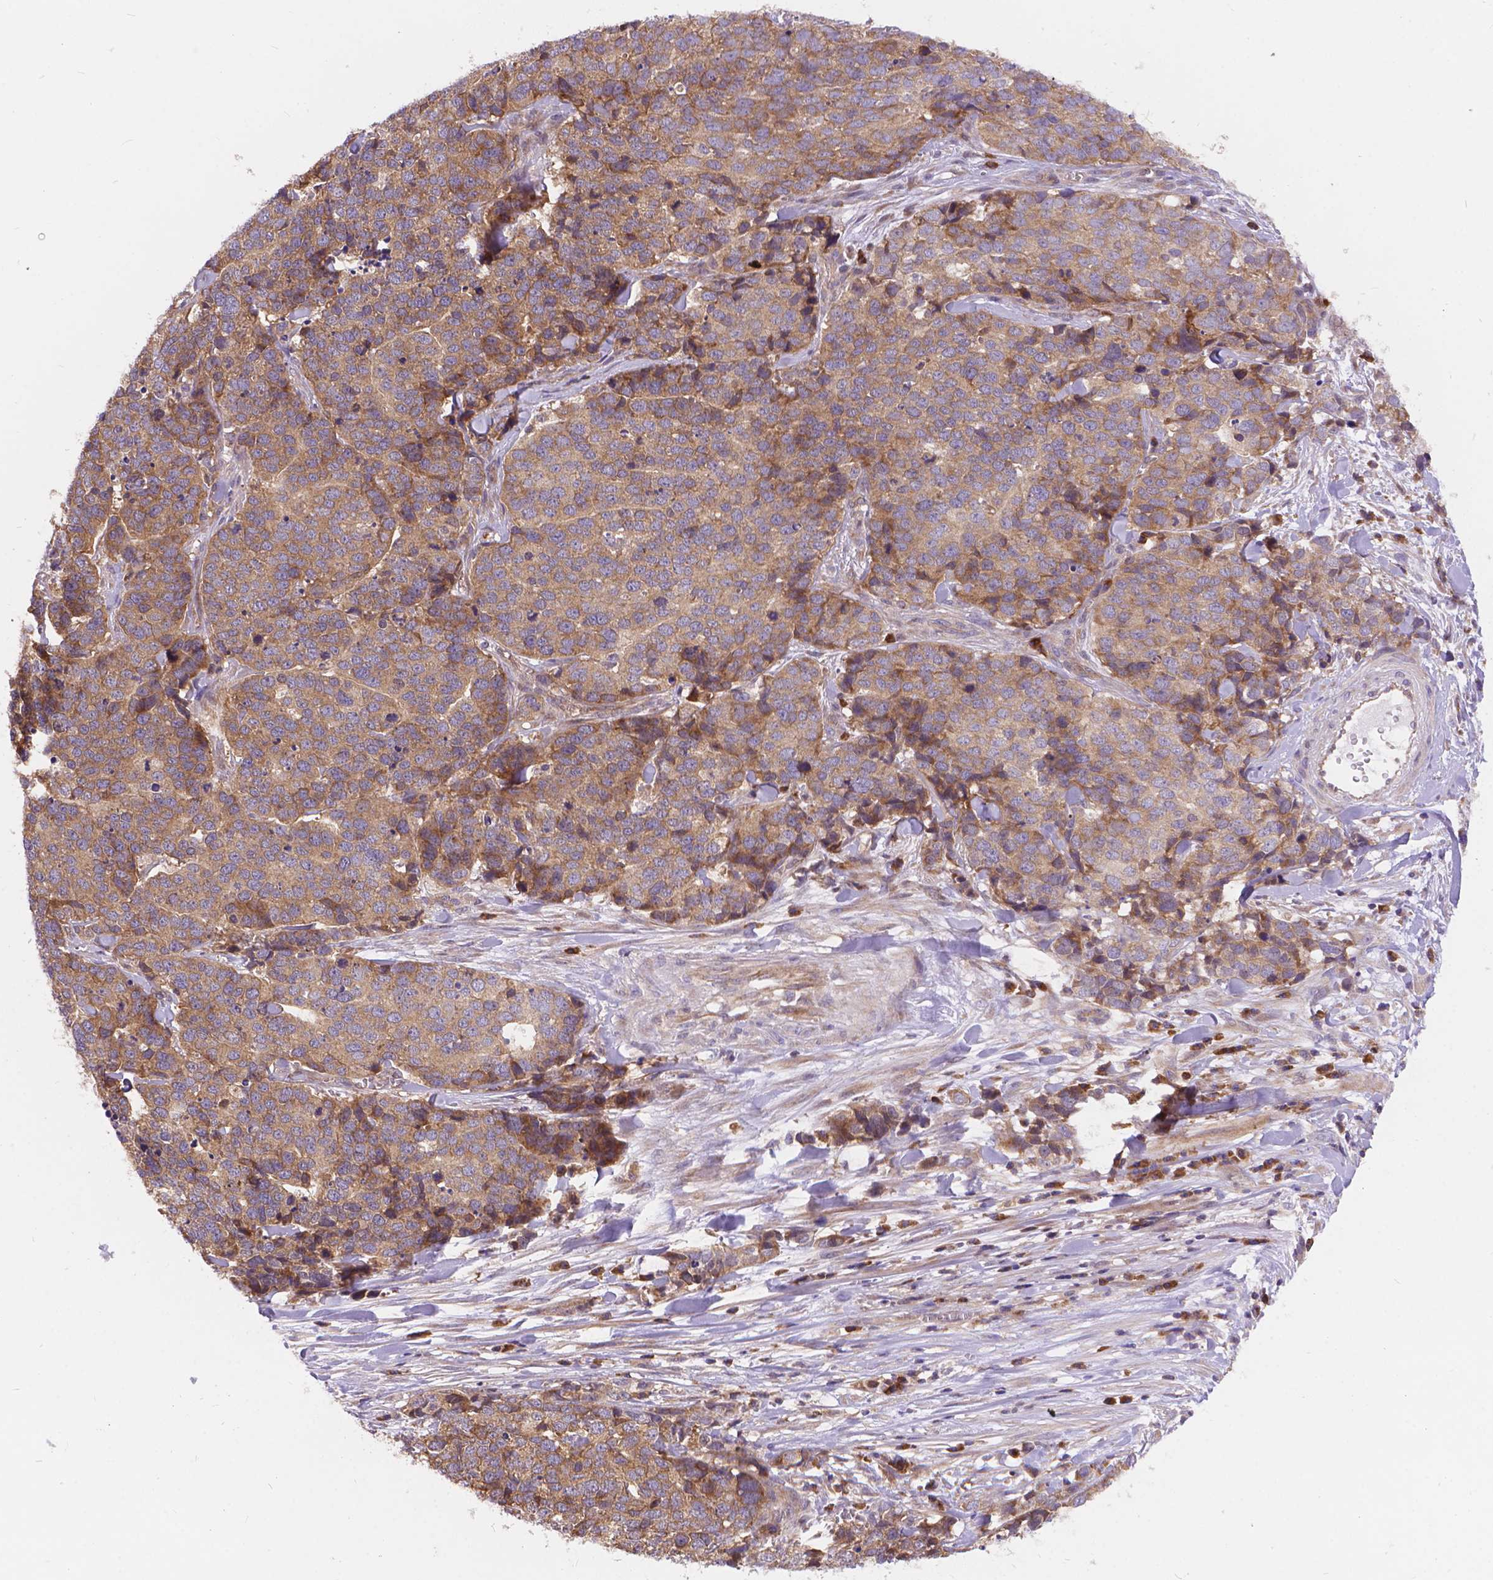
{"staining": {"intensity": "weak", "quantity": ">75%", "location": "cytoplasmic/membranous"}, "tissue": "ovarian cancer", "cell_type": "Tumor cells", "image_type": "cancer", "snomed": [{"axis": "morphology", "description": "Carcinoma, endometroid"}, {"axis": "topography", "description": "Ovary"}], "caption": "Immunohistochemistry (IHC) micrograph of neoplastic tissue: human endometroid carcinoma (ovarian) stained using immunohistochemistry shows low levels of weak protein expression localized specifically in the cytoplasmic/membranous of tumor cells, appearing as a cytoplasmic/membranous brown color.", "gene": "ARAP1", "patient": {"sex": "female", "age": 65}}